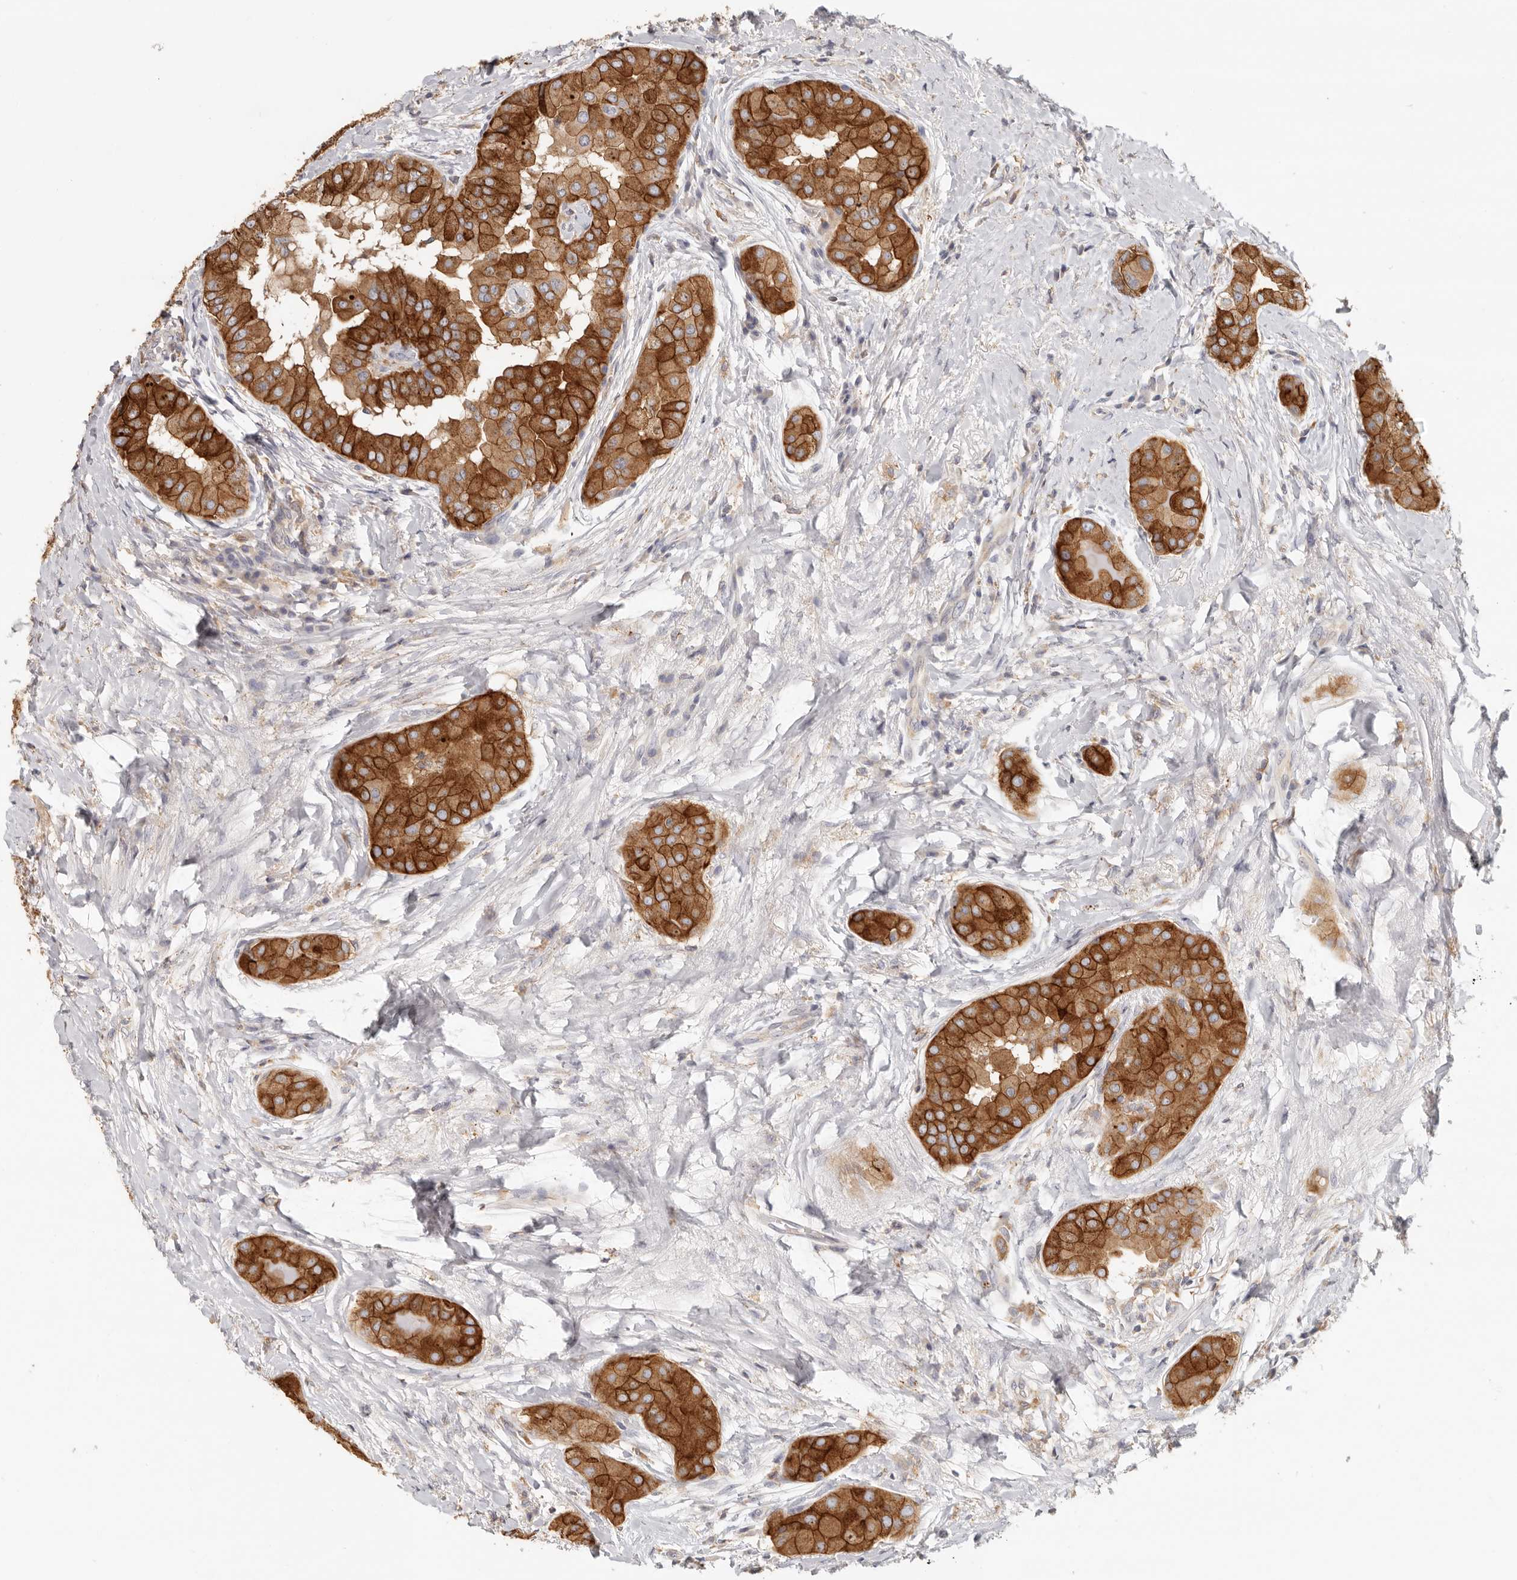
{"staining": {"intensity": "strong", "quantity": ">75%", "location": "cytoplasmic/membranous"}, "tissue": "thyroid cancer", "cell_type": "Tumor cells", "image_type": "cancer", "snomed": [{"axis": "morphology", "description": "Papillary adenocarcinoma, NOS"}, {"axis": "topography", "description": "Thyroid gland"}], "caption": "This is an image of immunohistochemistry (IHC) staining of thyroid cancer, which shows strong positivity in the cytoplasmic/membranous of tumor cells.", "gene": "ANXA9", "patient": {"sex": "male", "age": 33}}